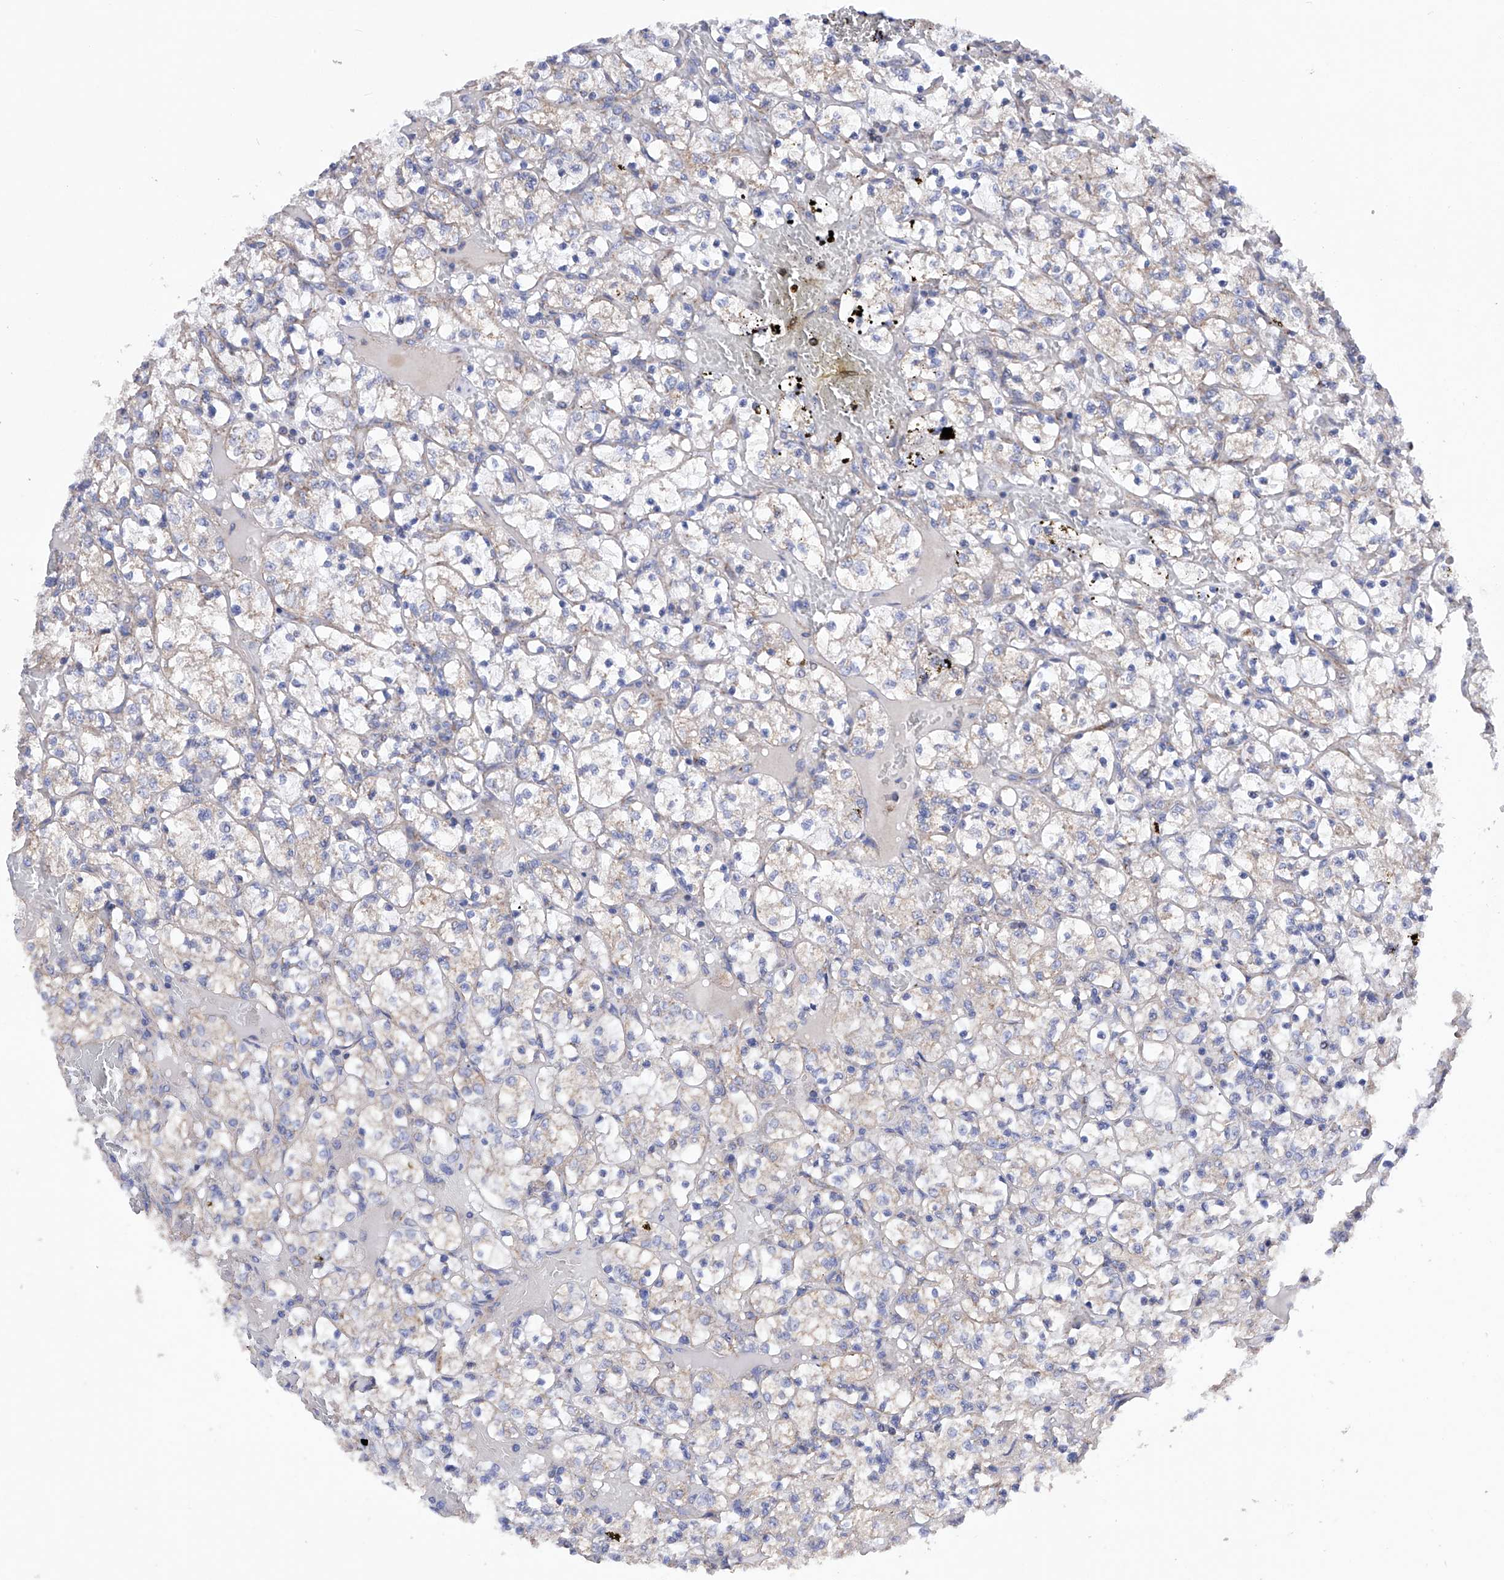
{"staining": {"intensity": "negative", "quantity": "none", "location": "none"}, "tissue": "renal cancer", "cell_type": "Tumor cells", "image_type": "cancer", "snomed": [{"axis": "morphology", "description": "Adenocarcinoma, NOS"}, {"axis": "topography", "description": "Kidney"}], "caption": "Tumor cells show no significant staining in renal adenocarcinoma. The staining is performed using DAB (3,3'-diaminobenzidine) brown chromogen with nuclei counter-stained in using hematoxylin.", "gene": "EFCAB2", "patient": {"sex": "female", "age": 69}}